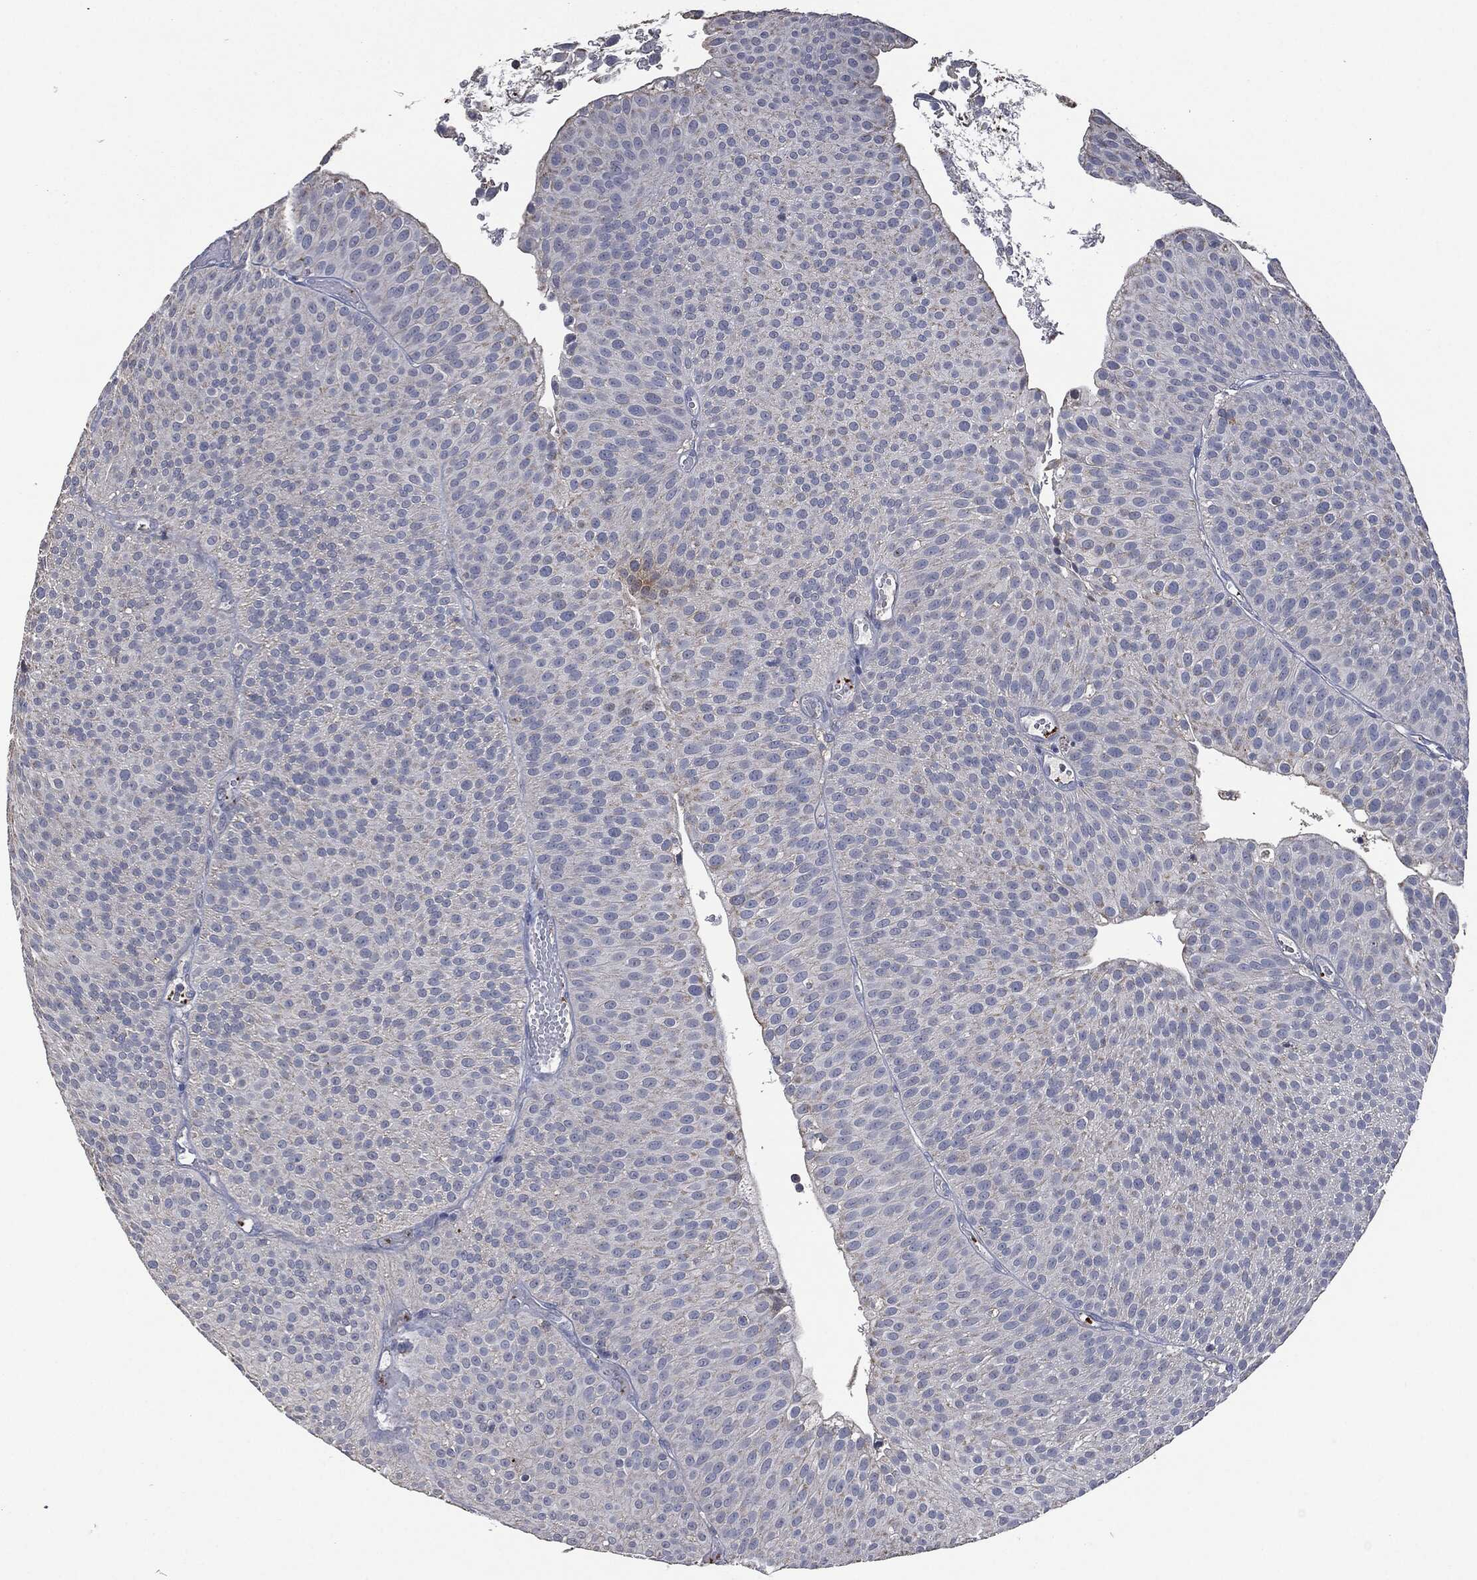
{"staining": {"intensity": "negative", "quantity": "none", "location": "none"}, "tissue": "urothelial cancer", "cell_type": "Tumor cells", "image_type": "cancer", "snomed": [{"axis": "morphology", "description": "Urothelial carcinoma, Low grade"}, {"axis": "topography", "description": "Urinary bladder"}], "caption": "DAB immunohistochemical staining of urothelial cancer demonstrates no significant staining in tumor cells.", "gene": "CD33", "patient": {"sex": "male", "age": 65}}